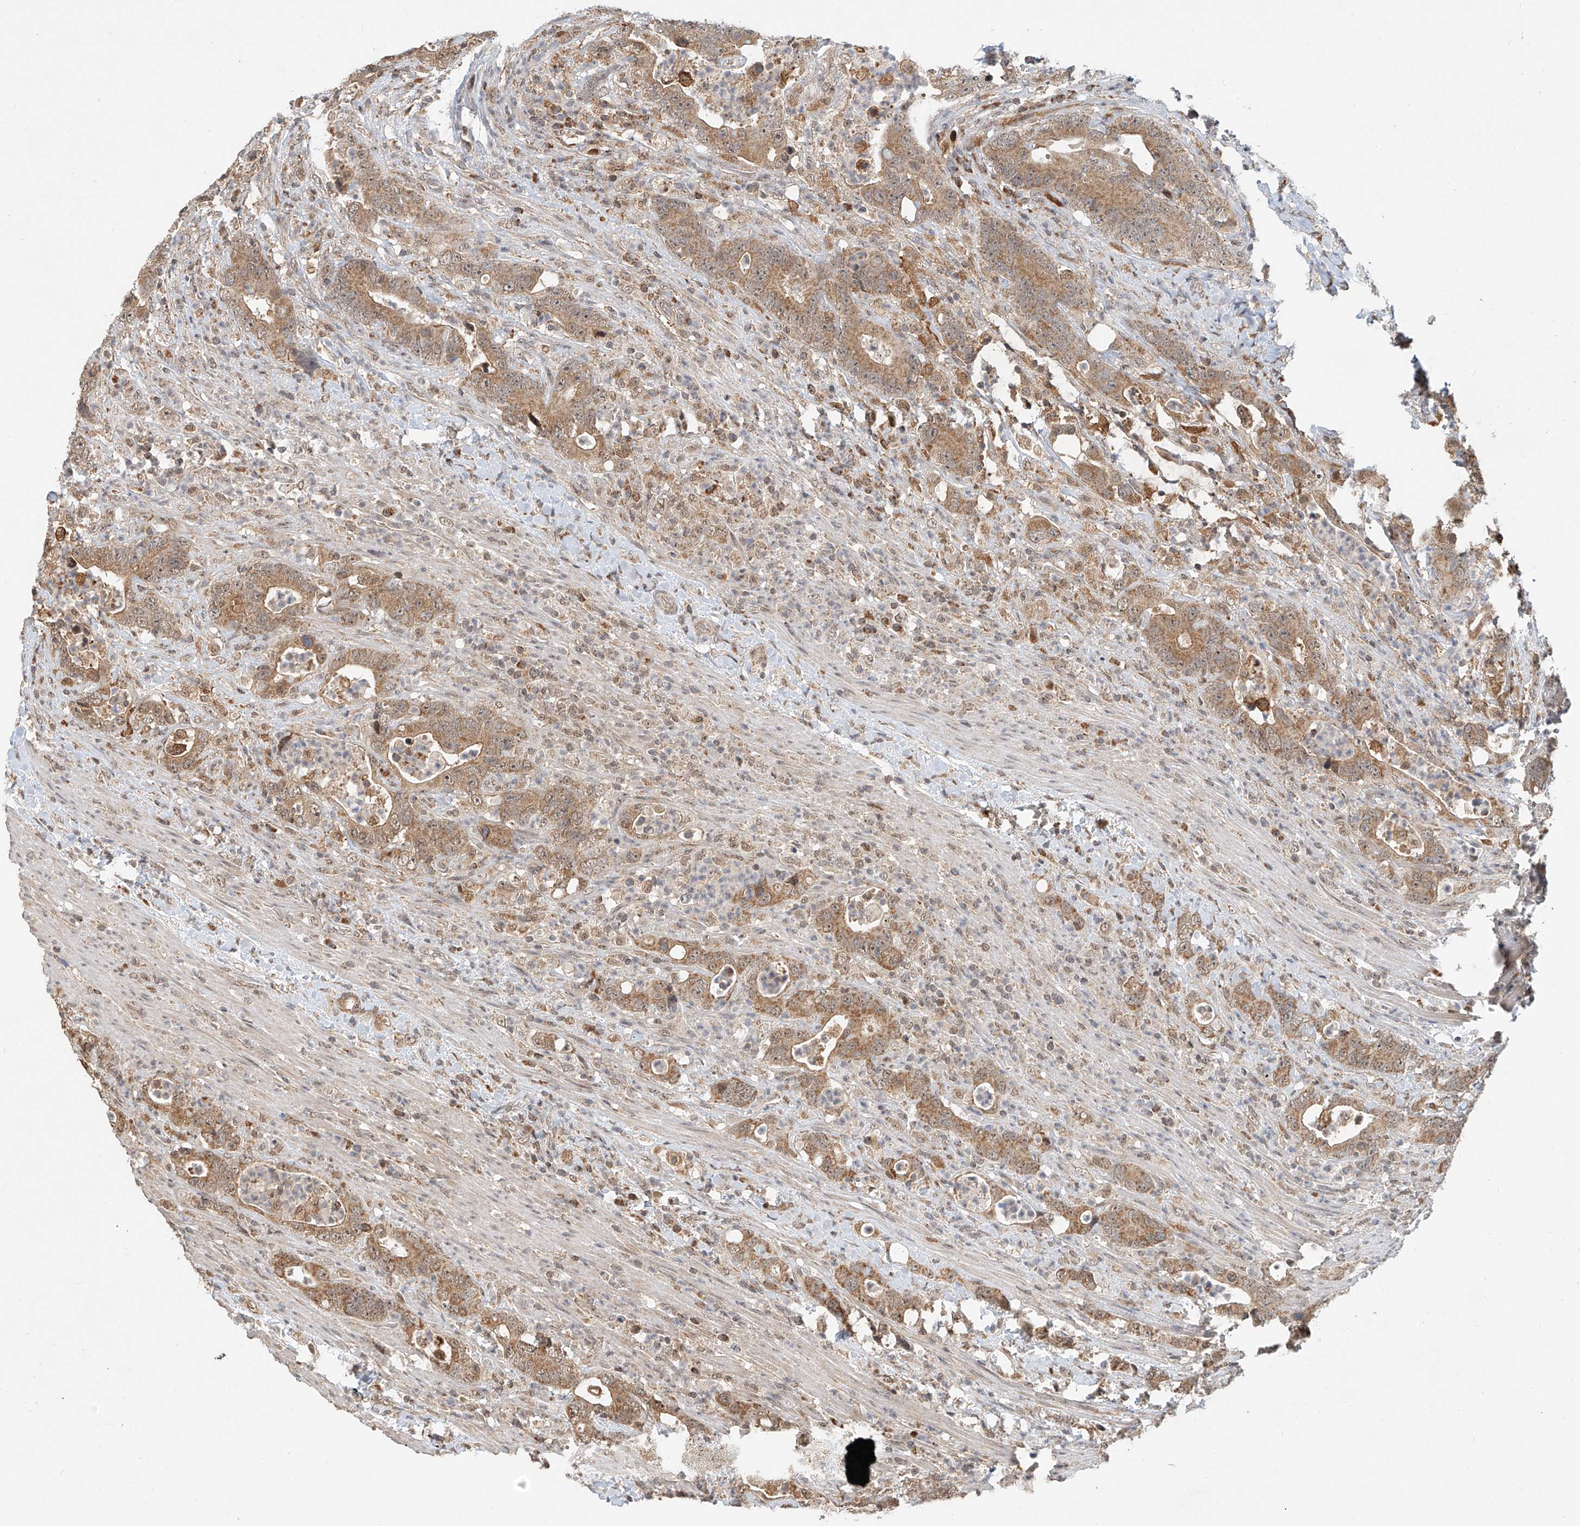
{"staining": {"intensity": "moderate", "quantity": ">75%", "location": "cytoplasmic/membranous"}, "tissue": "colorectal cancer", "cell_type": "Tumor cells", "image_type": "cancer", "snomed": [{"axis": "morphology", "description": "Adenocarcinoma, NOS"}, {"axis": "topography", "description": "Colon"}], "caption": "The photomicrograph exhibits immunohistochemical staining of colorectal adenocarcinoma. There is moderate cytoplasmic/membranous staining is identified in approximately >75% of tumor cells. The staining was performed using DAB to visualize the protein expression in brown, while the nuclei were stained in blue with hematoxylin (Magnification: 20x).", "gene": "SYTL3", "patient": {"sex": "female", "age": 75}}